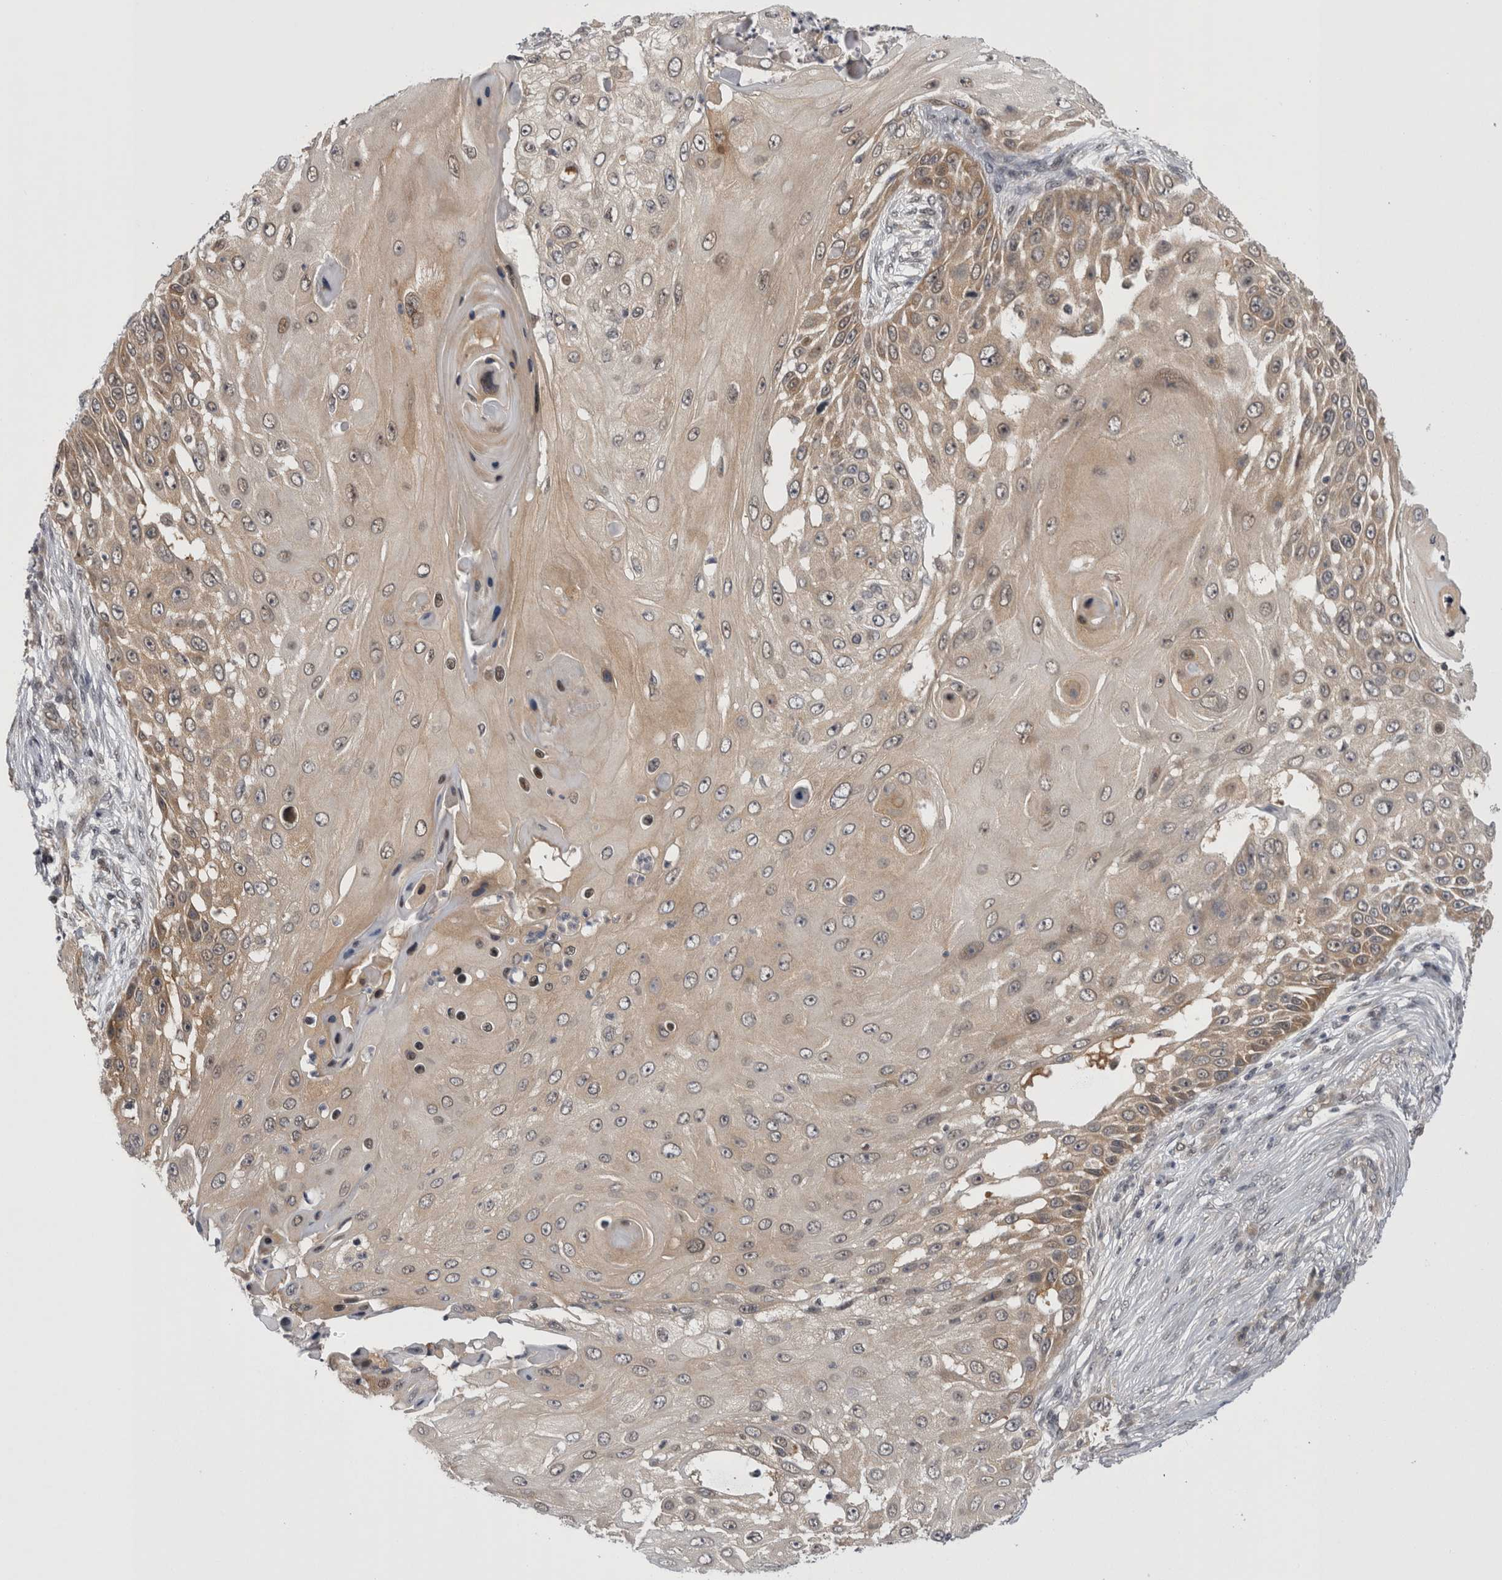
{"staining": {"intensity": "moderate", "quantity": ">75%", "location": "cytoplasmic/membranous"}, "tissue": "skin cancer", "cell_type": "Tumor cells", "image_type": "cancer", "snomed": [{"axis": "morphology", "description": "Squamous cell carcinoma, NOS"}, {"axis": "topography", "description": "Skin"}], "caption": "Tumor cells display medium levels of moderate cytoplasmic/membranous expression in approximately >75% of cells in skin cancer.", "gene": "PSMB2", "patient": {"sex": "female", "age": 44}}